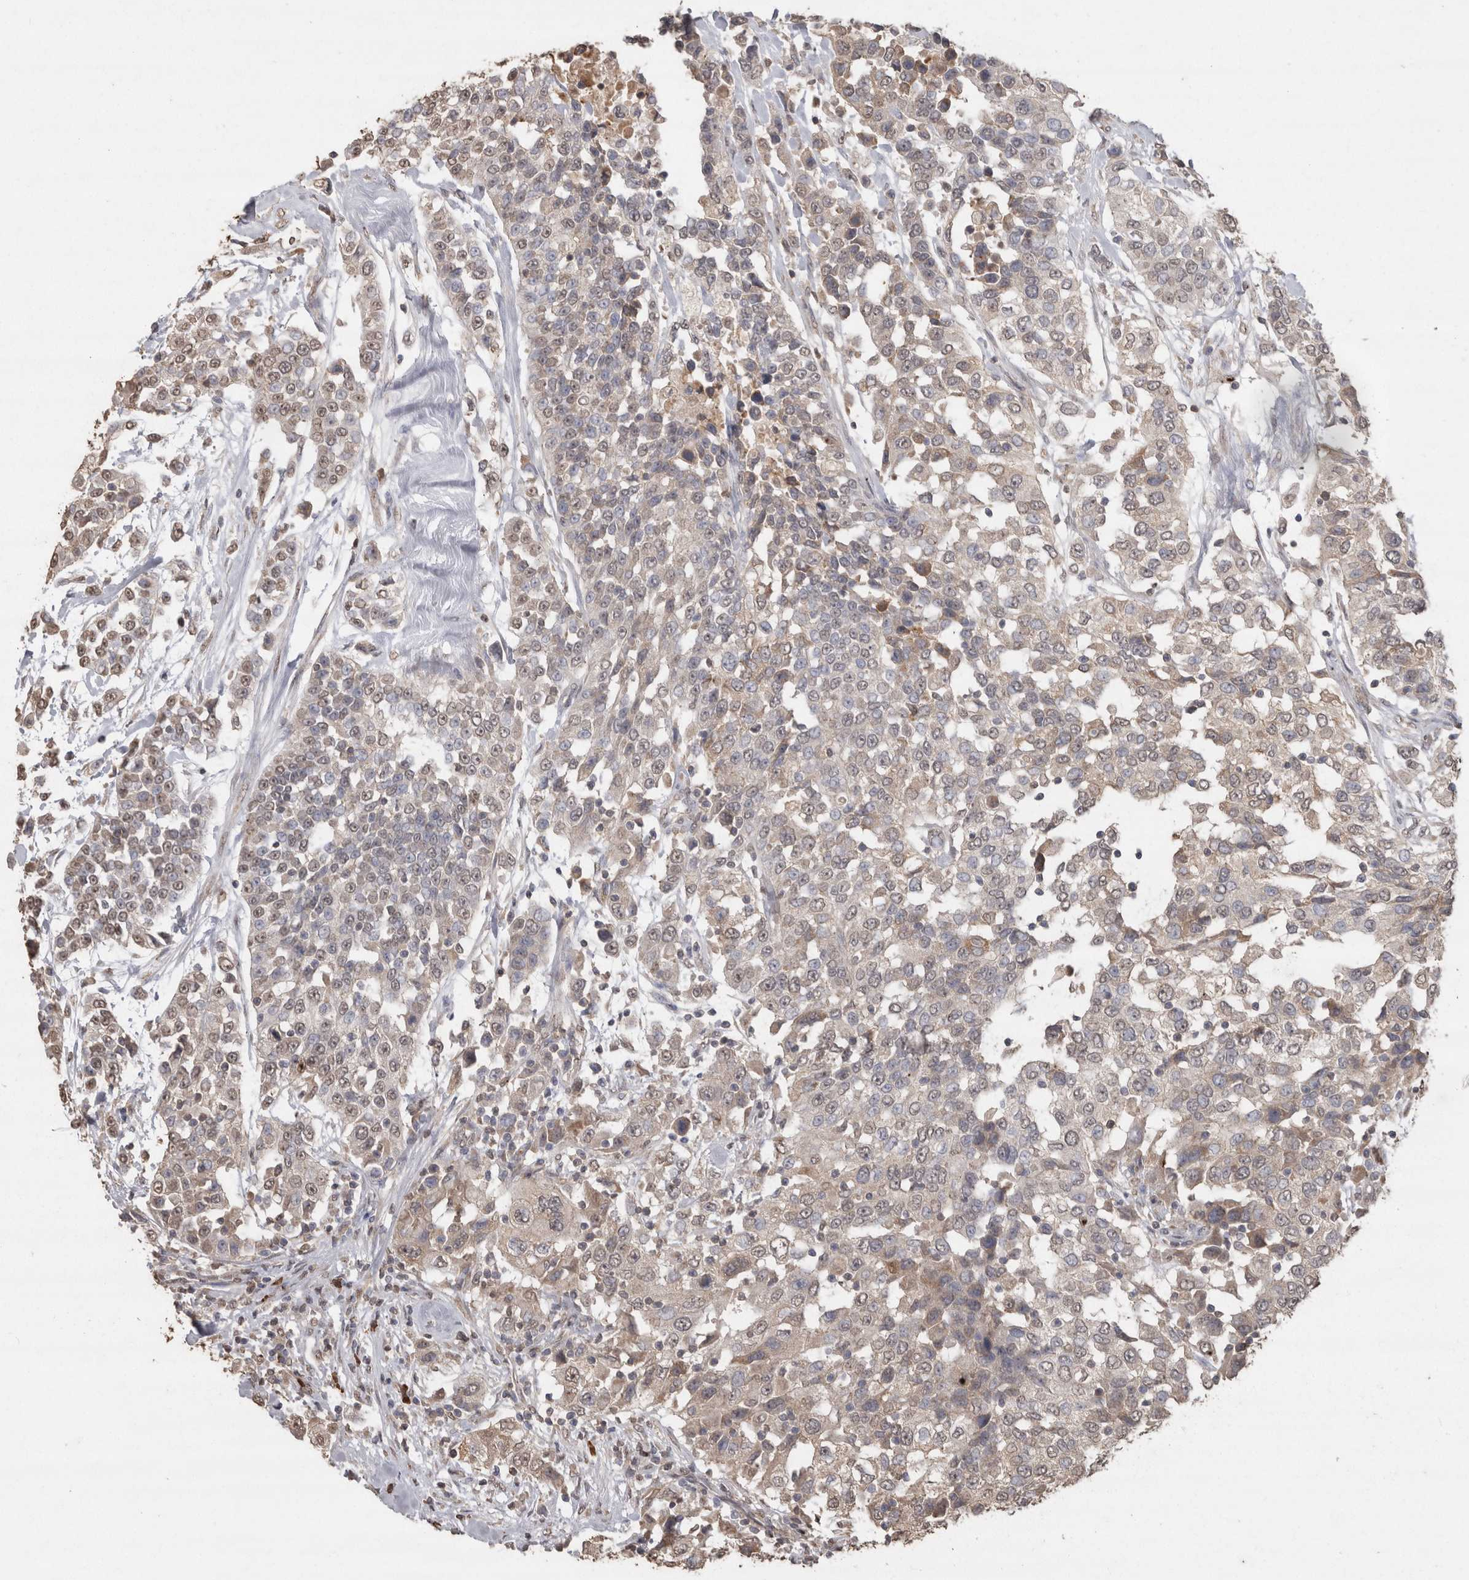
{"staining": {"intensity": "weak", "quantity": "25%-75%", "location": "cytoplasmic/membranous,nuclear"}, "tissue": "urothelial cancer", "cell_type": "Tumor cells", "image_type": "cancer", "snomed": [{"axis": "morphology", "description": "Urothelial carcinoma, High grade"}, {"axis": "topography", "description": "Urinary bladder"}], "caption": "Protein staining by immunohistochemistry shows weak cytoplasmic/membranous and nuclear positivity in approximately 25%-75% of tumor cells in urothelial carcinoma (high-grade). (Stains: DAB (3,3'-diaminobenzidine) in brown, nuclei in blue, Microscopy: brightfield microscopy at high magnification).", "gene": "CRELD2", "patient": {"sex": "female", "age": 80}}